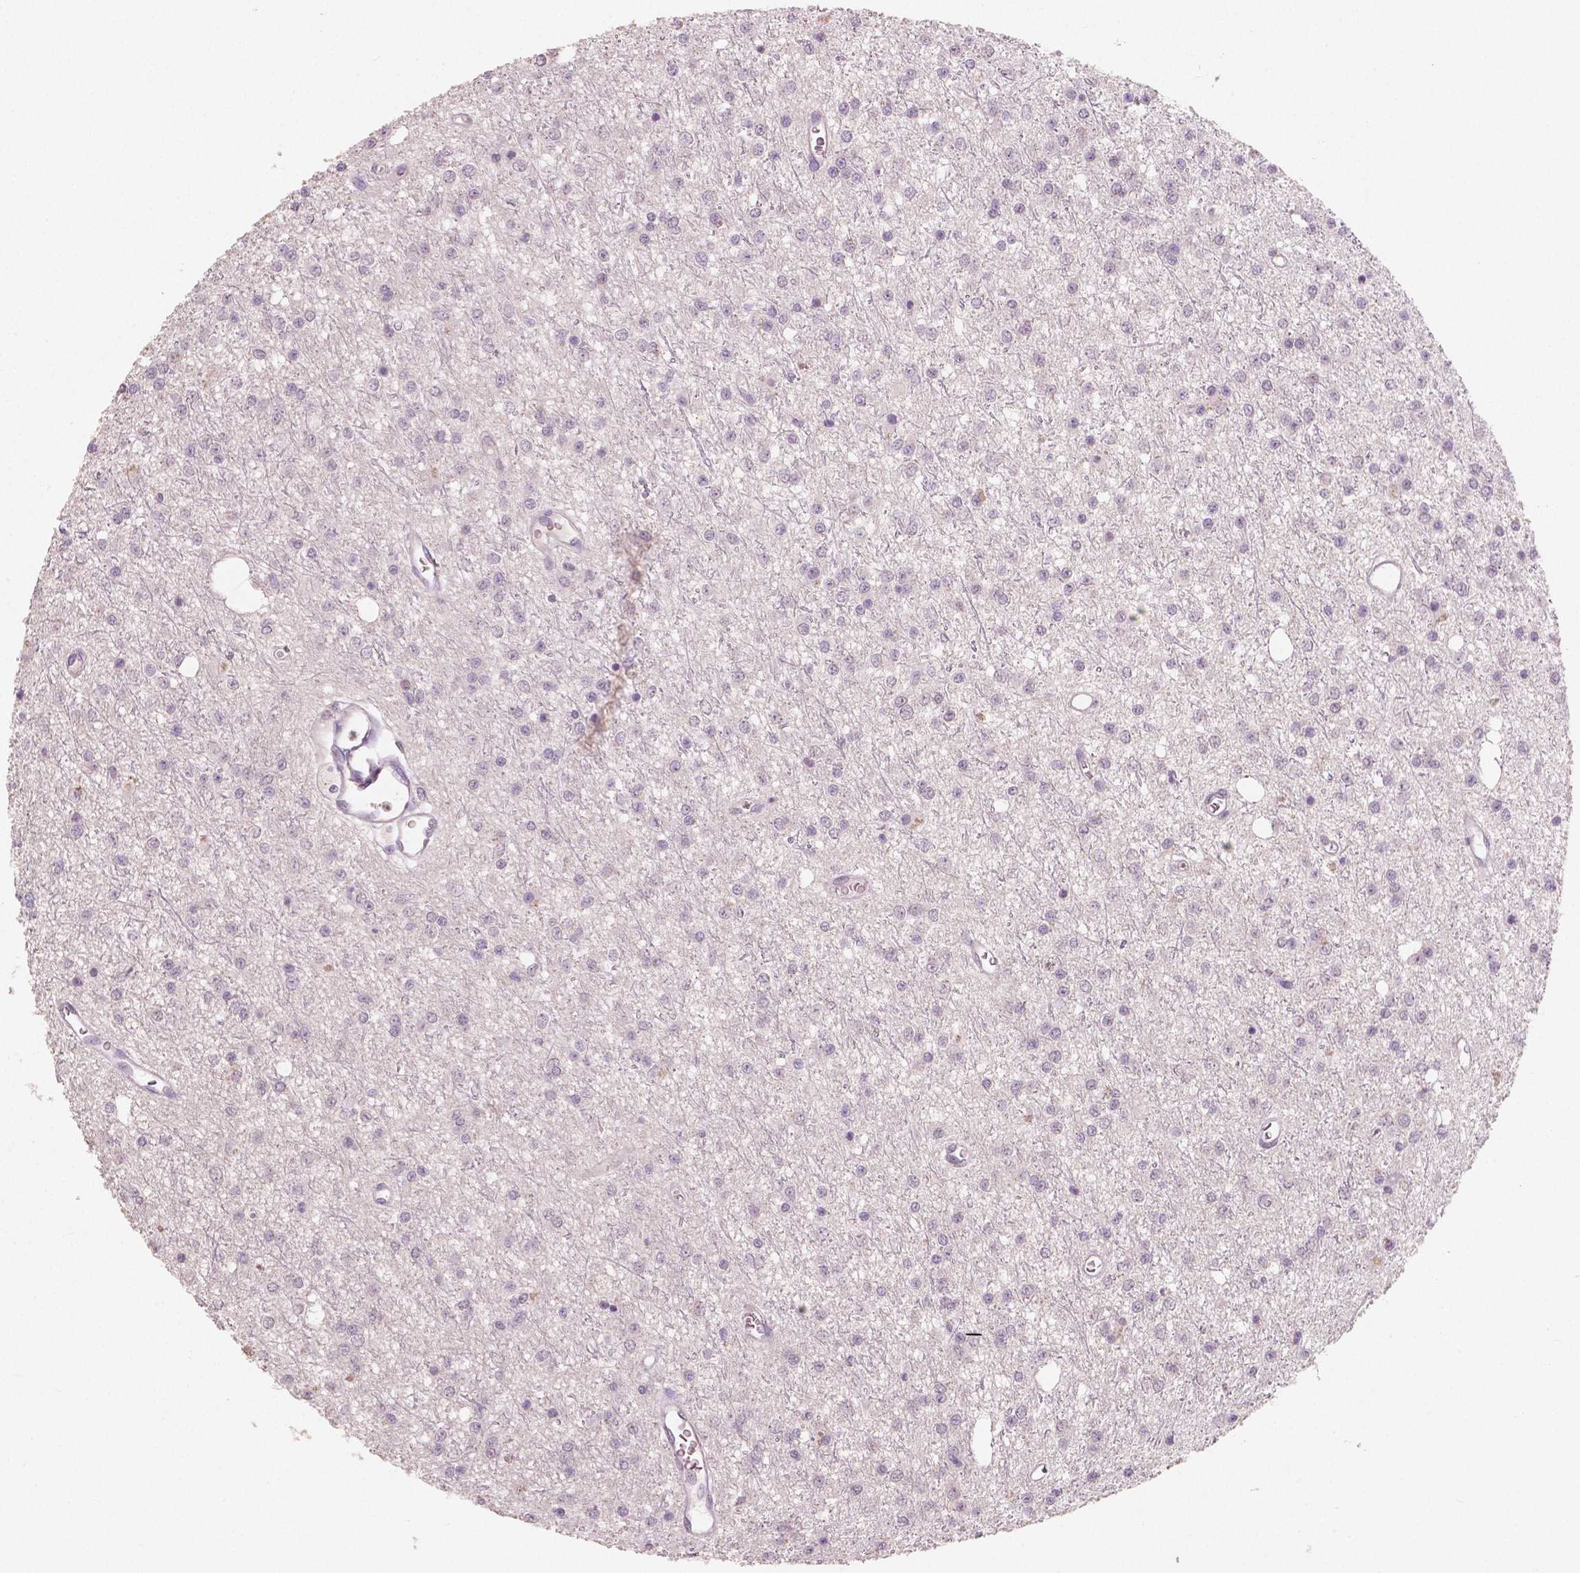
{"staining": {"intensity": "negative", "quantity": "none", "location": "none"}, "tissue": "glioma", "cell_type": "Tumor cells", "image_type": "cancer", "snomed": [{"axis": "morphology", "description": "Glioma, malignant, Low grade"}, {"axis": "topography", "description": "Brain"}], "caption": "A histopathology image of glioma stained for a protein exhibits no brown staining in tumor cells.", "gene": "RNASE7", "patient": {"sex": "female", "age": 45}}